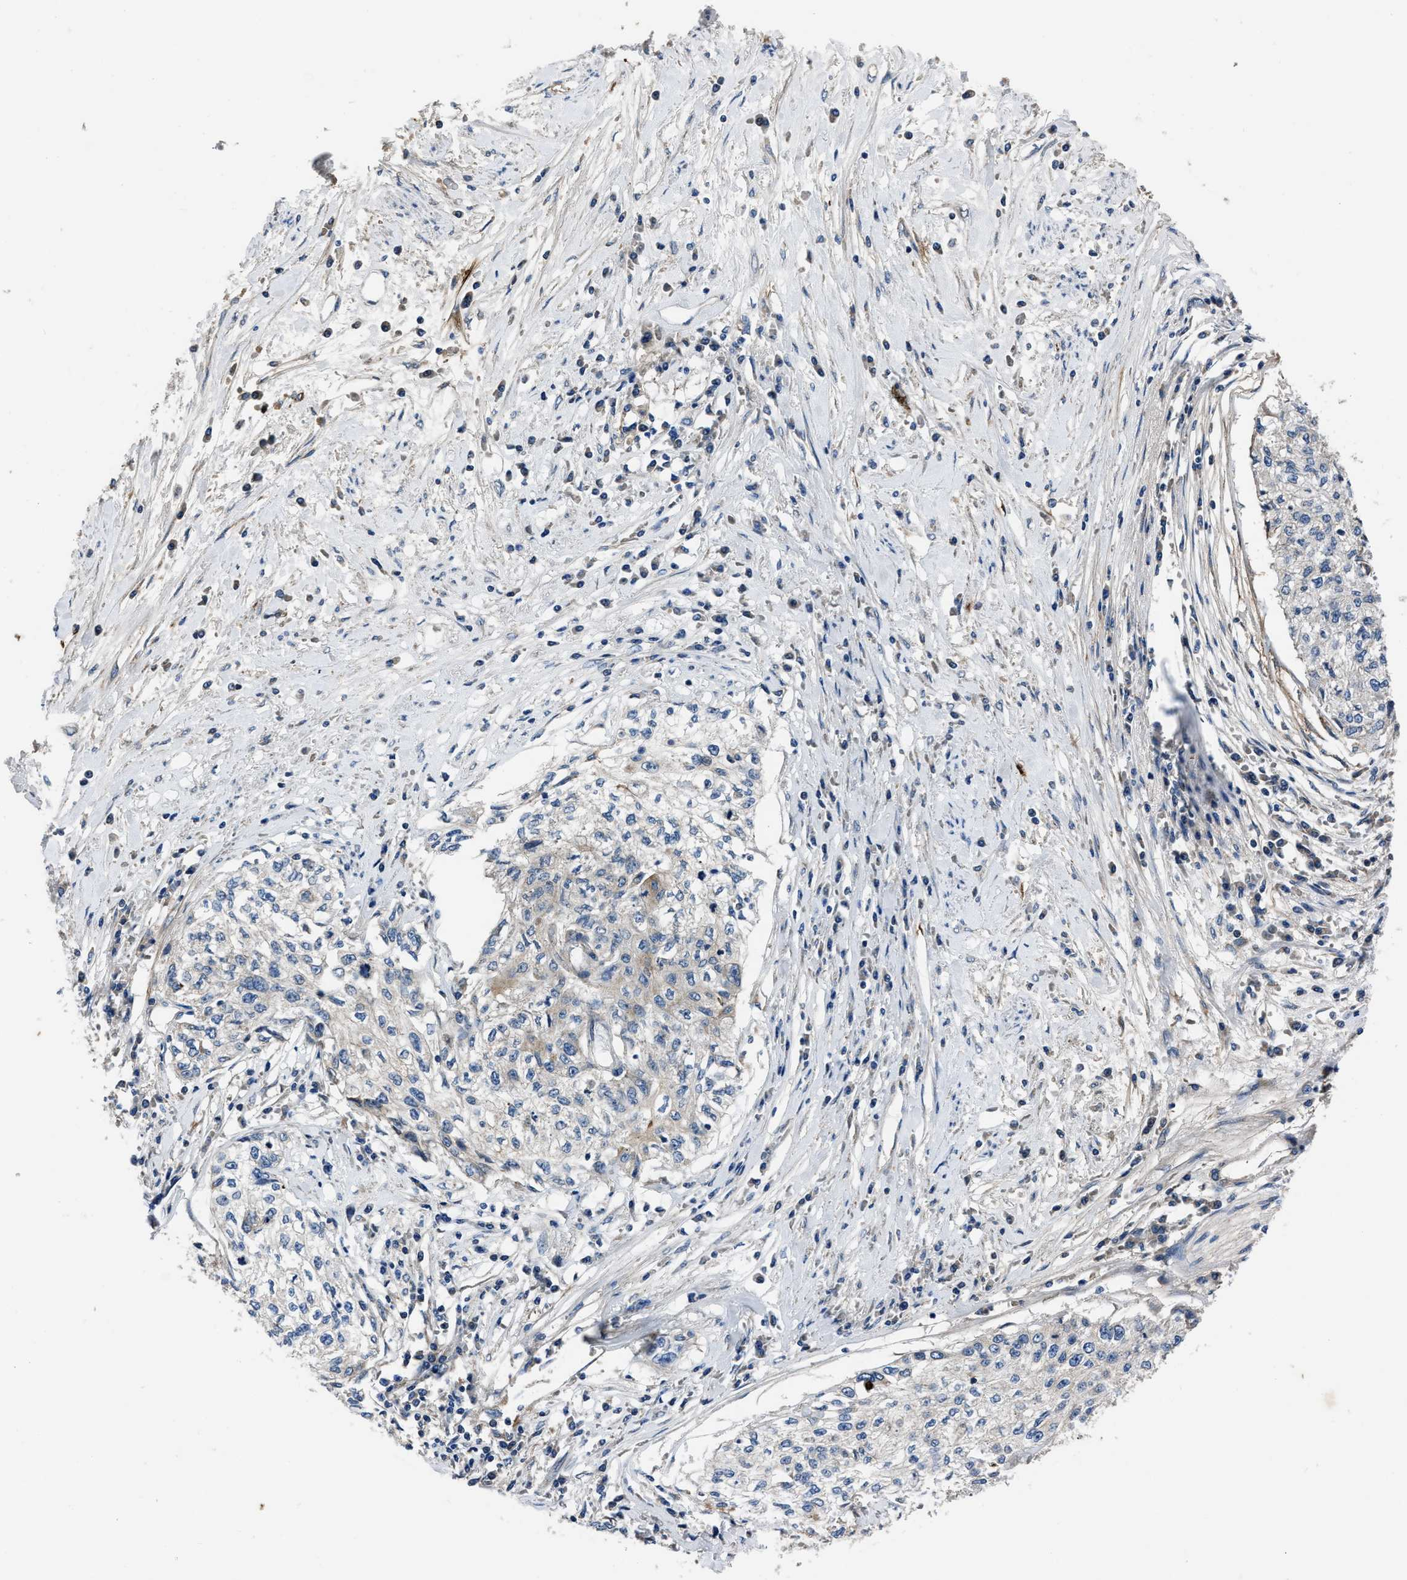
{"staining": {"intensity": "negative", "quantity": "none", "location": "none"}, "tissue": "cervical cancer", "cell_type": "Tumor cells", "image_type": "cancer", "snomed": [{"axis": "morphology", "description": "Squamous cell carcinoma, NOS"}, {"axis": "topography", "description": "Cervix"}], "caption": "Immunohistochemistry (IHC) micrograph of neoplastic tissue: human squamous cell carcinoma (cervical) stained with DAB shows no significant protein positivity in tumor cells. Nuclei are stained in blue.", "gene": "ERC1", "patient": {"sex": "female", "age": 57}}